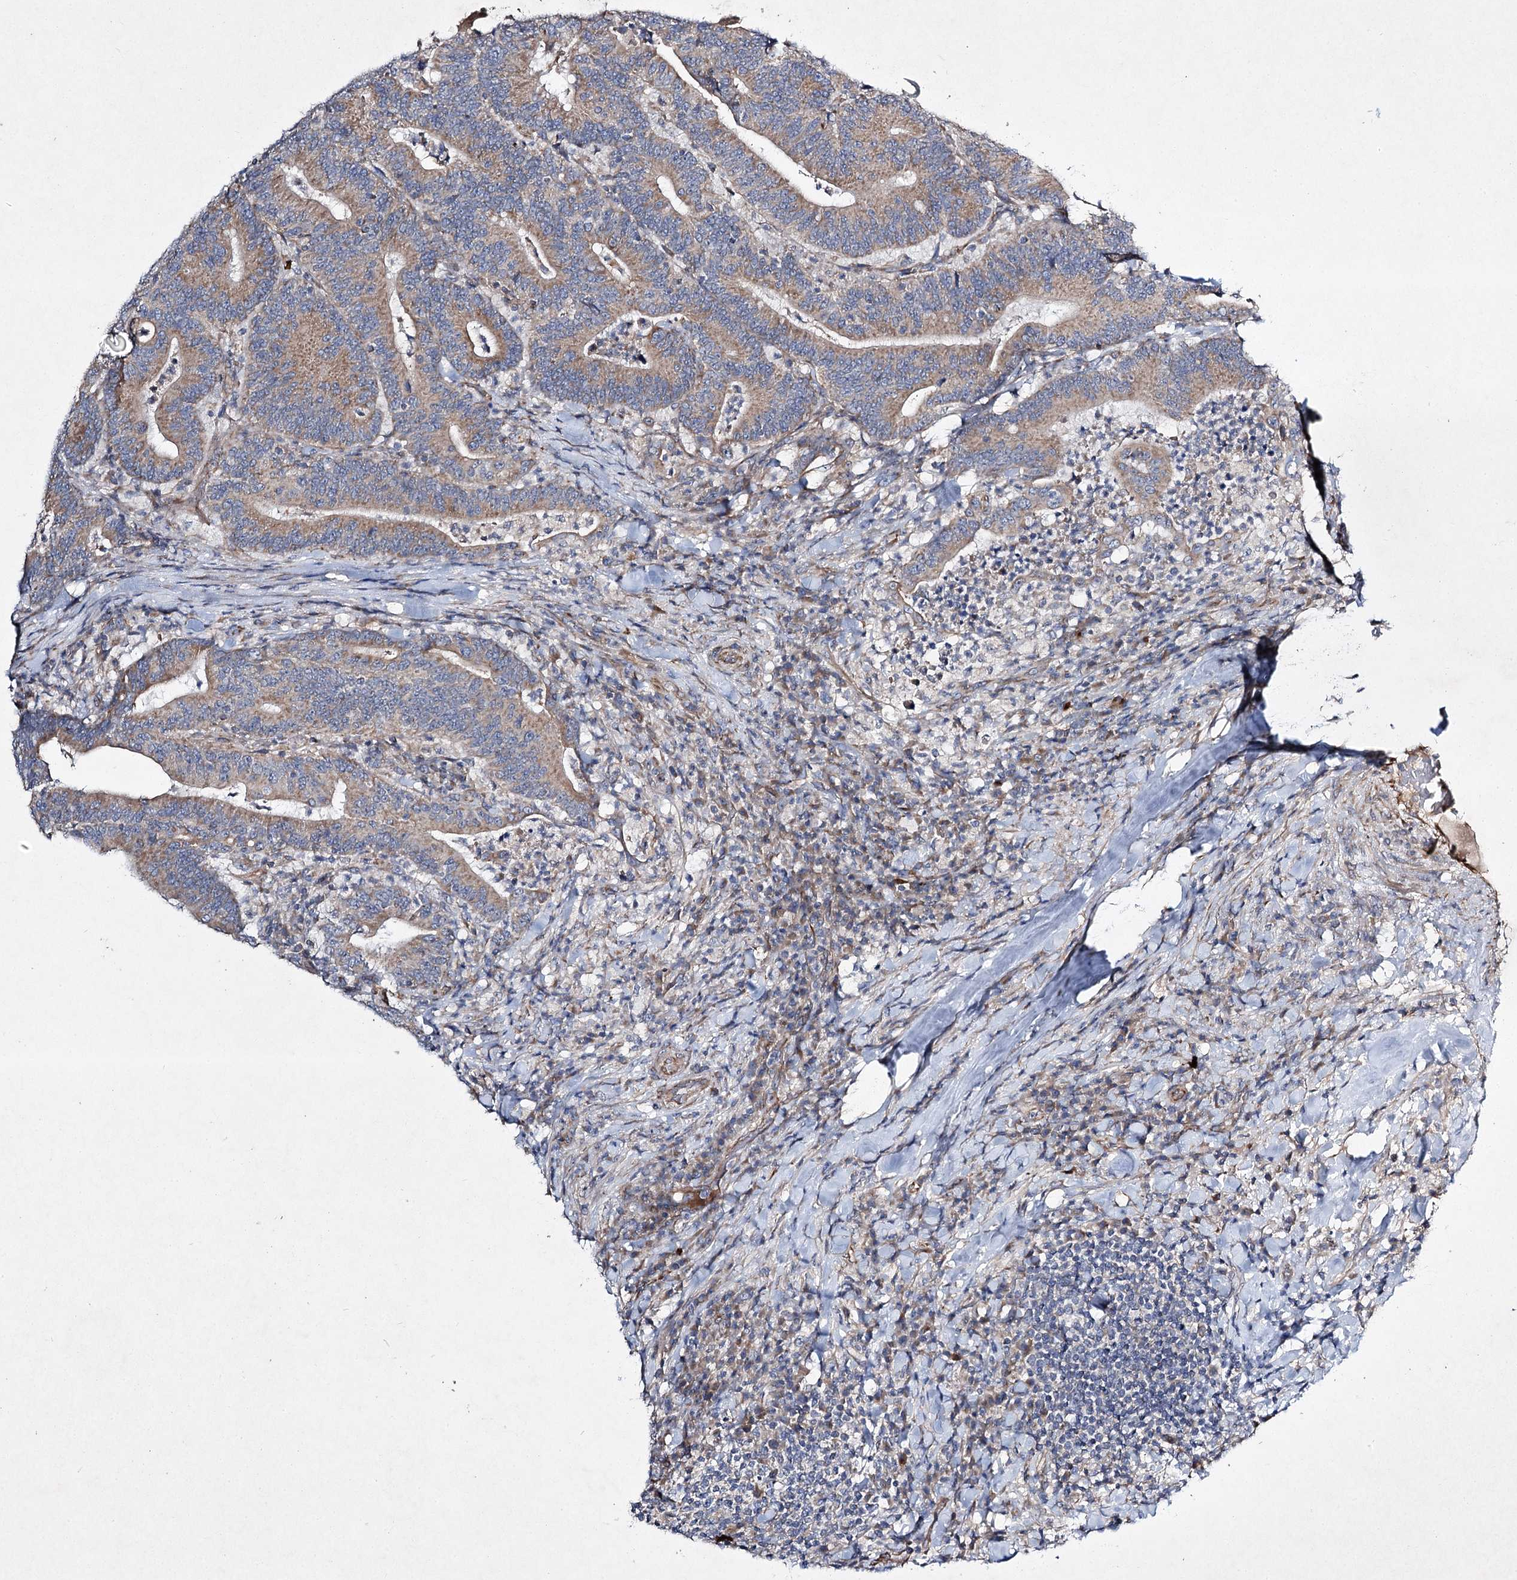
{"staining": {"intensity": "weak", "quantity": "25%-75%", "location": "cytoplasmic/membranous"}, "tissue": "colorectal cancer", "cell_type": "Tumor cells", "image_type": "cancer", "snomed": [{"axis": "morphology", "description": "Adenocarcinoma, NOS"}, {"axis": "topography", "description": "Colon"}], "caption": "Adenocarcinoma (colorectal) stained with immunohistochemistry (IHC) exhibits weak cytoplasmic/membranous expression in approximately 25%-75% of tumor cells.", "gene": "KIAA0825", "patient": {"sex": "female", "age": 66}}